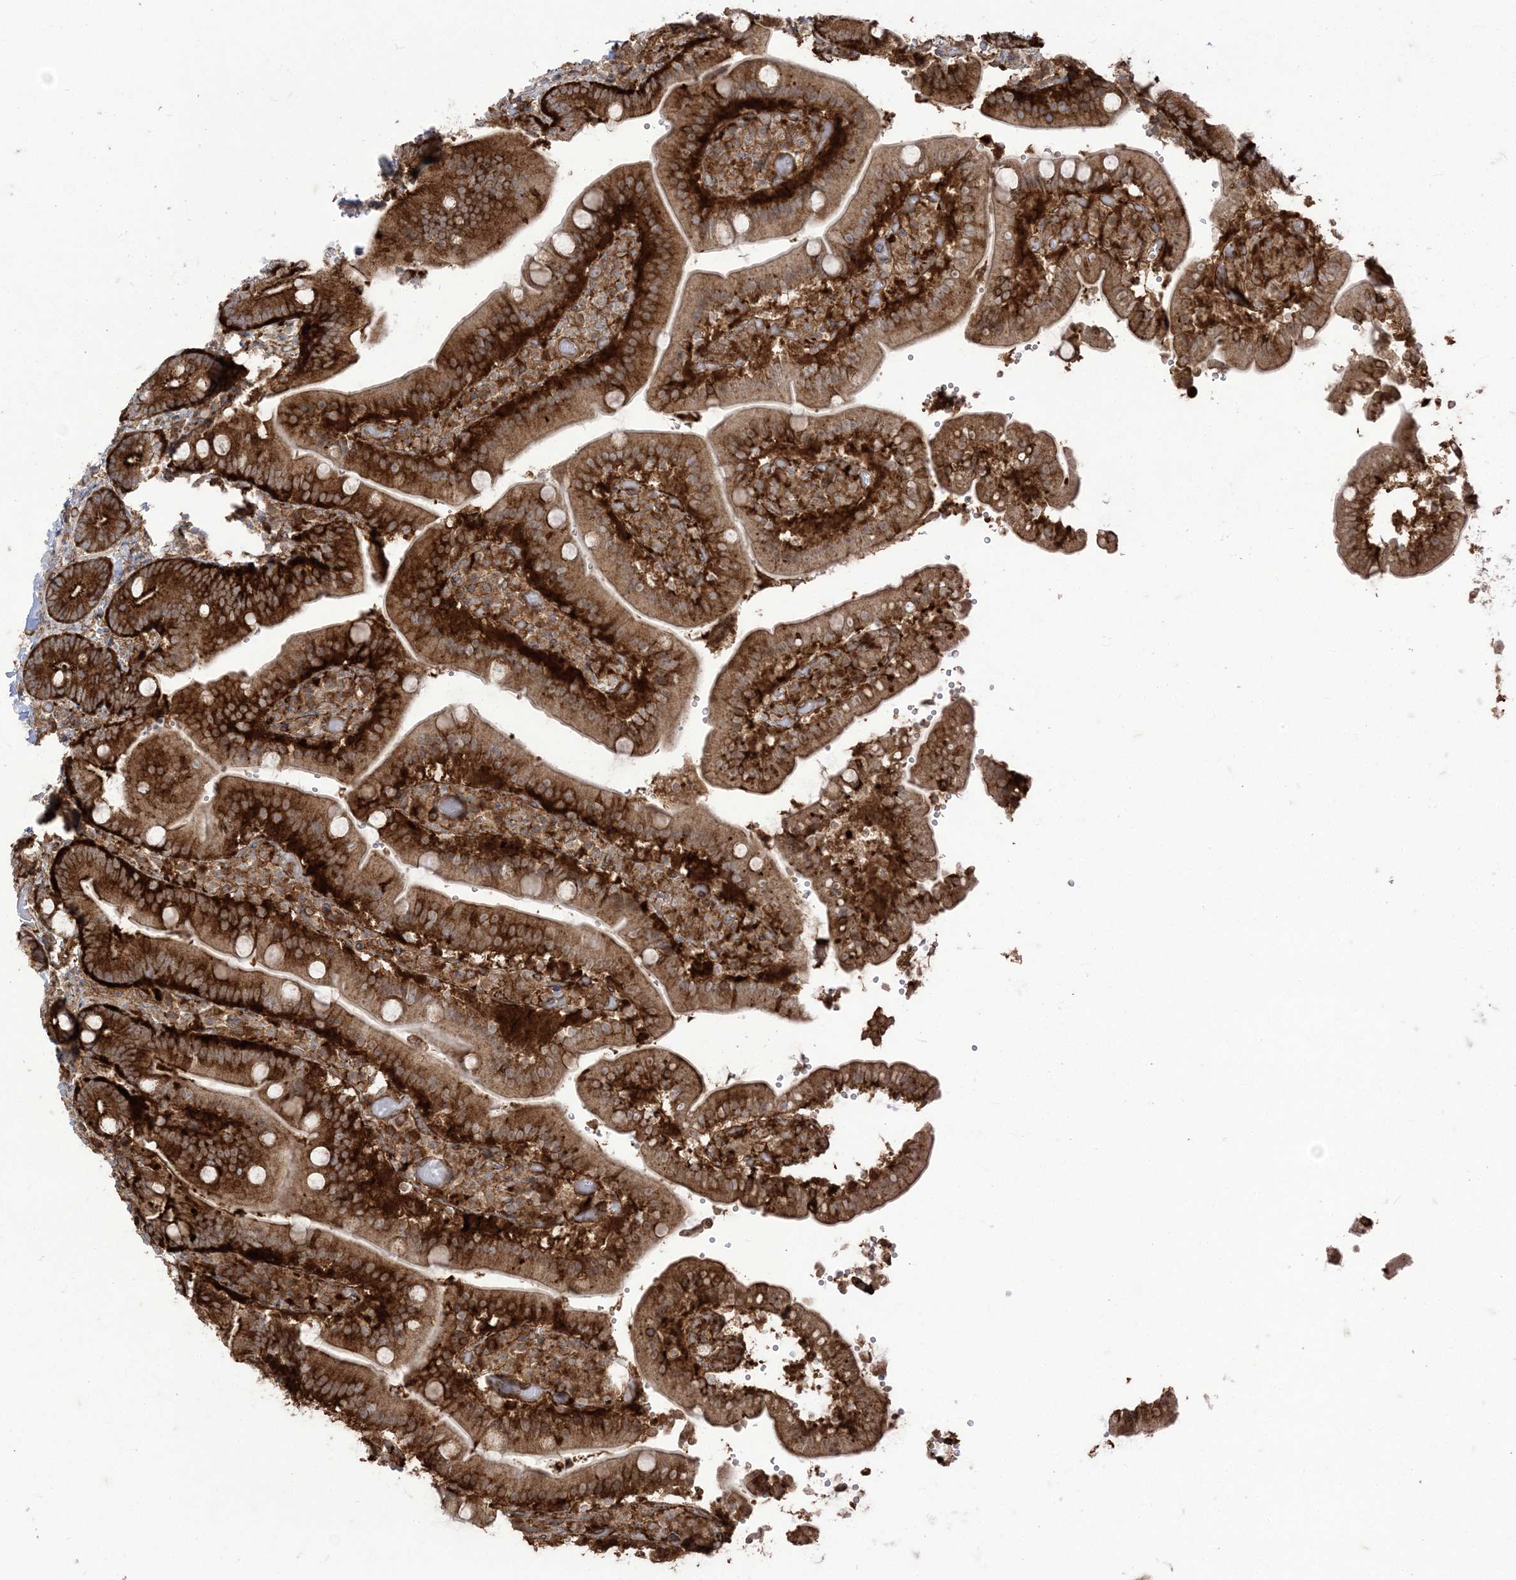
{"staining": {"intensity": "strong", "quantity": ">75%", "location": "cytoplasmic/membranous"}, "tissue": "duodenum", "cell_type": "Glandular cells", "image_type": "normal", "snomed": [{"axis": "morphology", "description": "Normal tissue, NOS"}, {"axis": "topography", "description": "Duodenum"}], "caption": "The immunohistochemical stain highlights strong cytoplasmic/membranous positivity in glandular cells of normal duodenum.", "gene": "DERL3", "patient": {"sex": "female", "age": 62}}